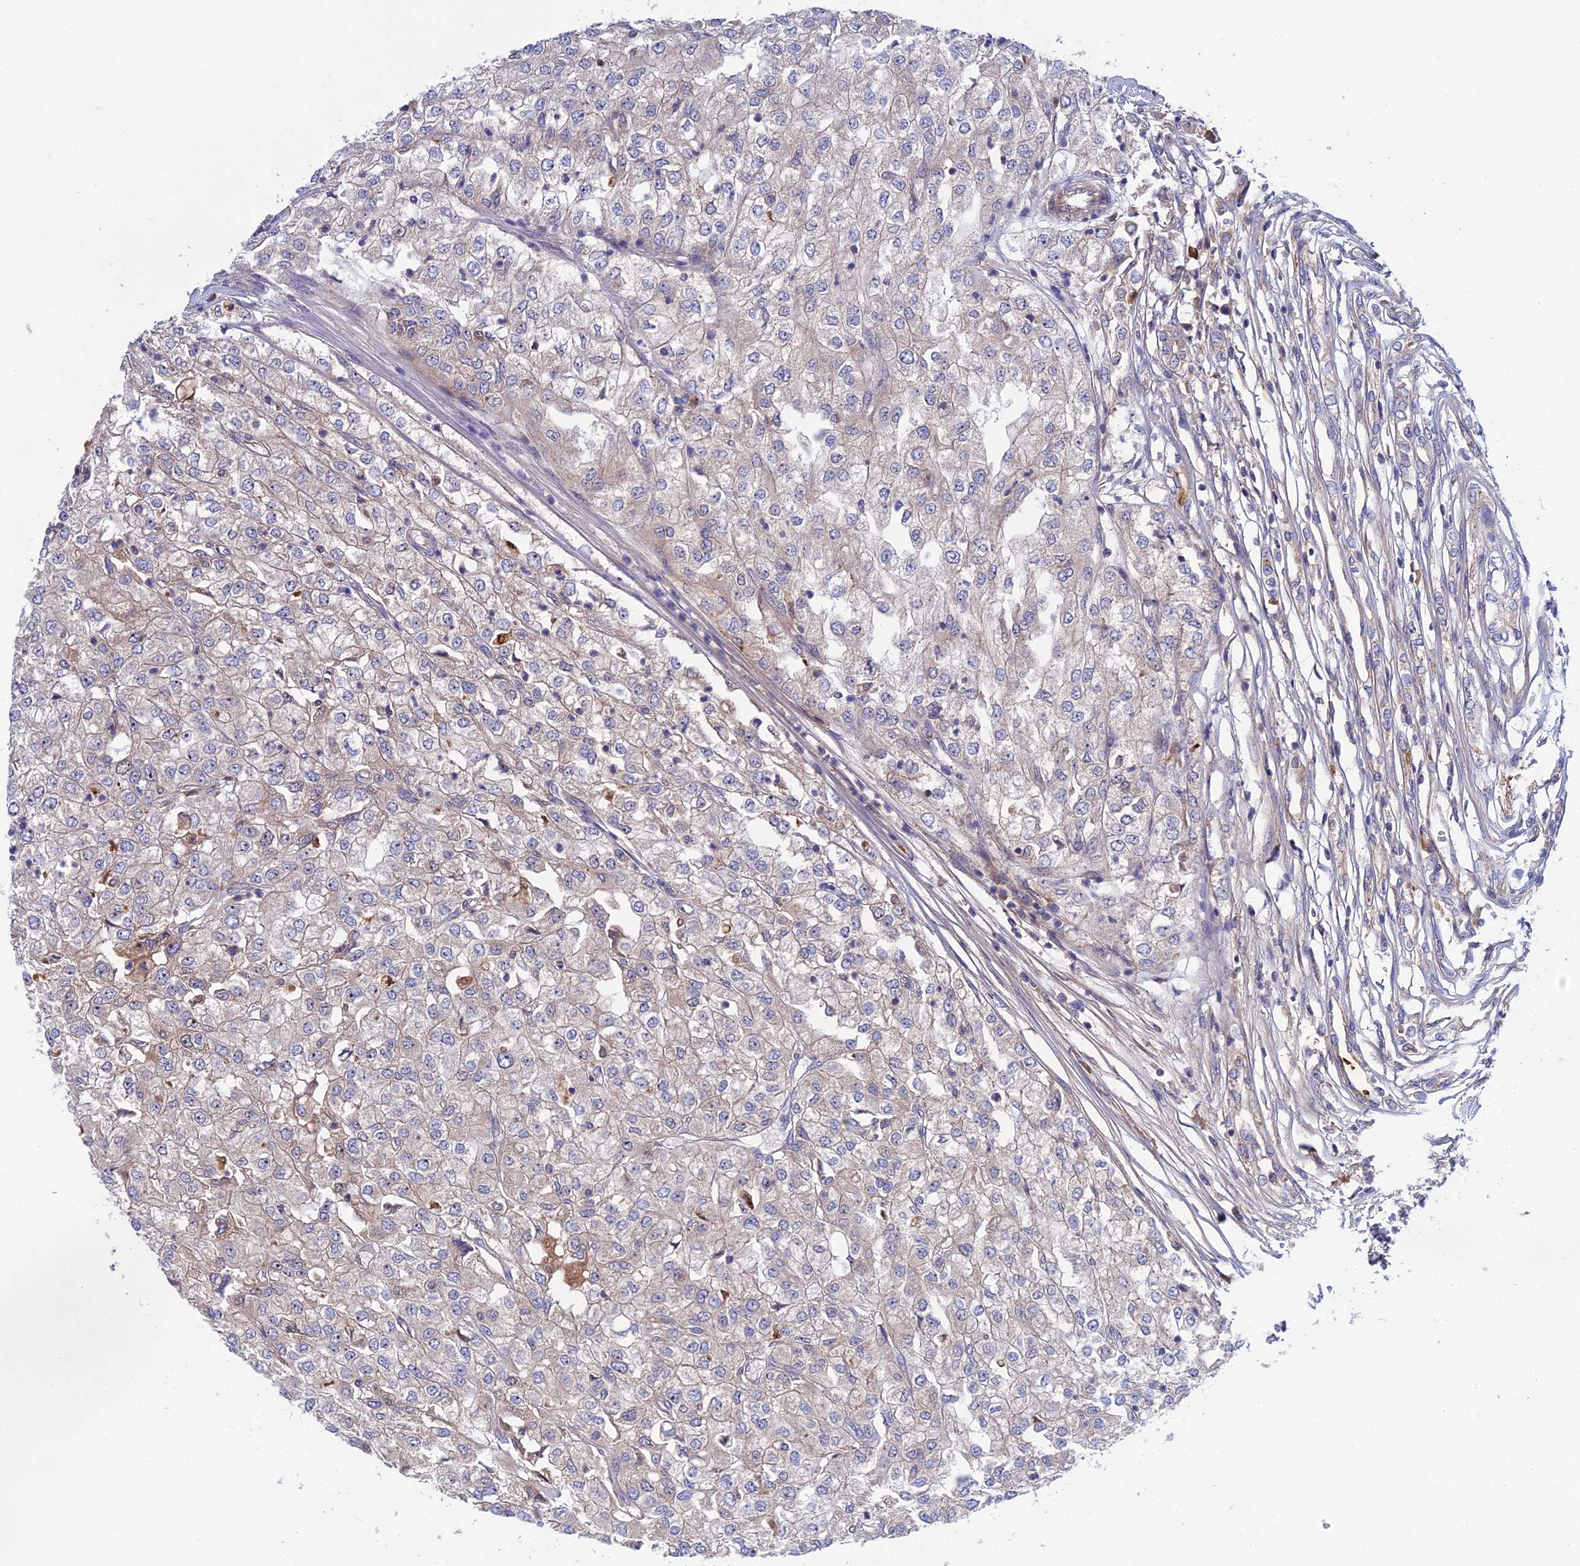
{"staining": {"intensity": "negative", "quantity": "none", "location": "none"}, "tissue": "renal cancer", "cell_type": "Tumor cells", "image_type": "cancer", "snomed": [{"axis": "morphology", "description": "Adenocarcinoma, NOS"}, {"axis": "topography", "description": "Kidney"}], "caption": "Adenocarcinoma (renal) was stained to show a protein in brown. There is no significant staining in tumor cells. (Stains: DAB IHC with hematoxylin counter stain, Microscopy: brightfield microscopy at high magnification).", "gene": "CRACD", "patient": {"sex": "female", "age": 54}}